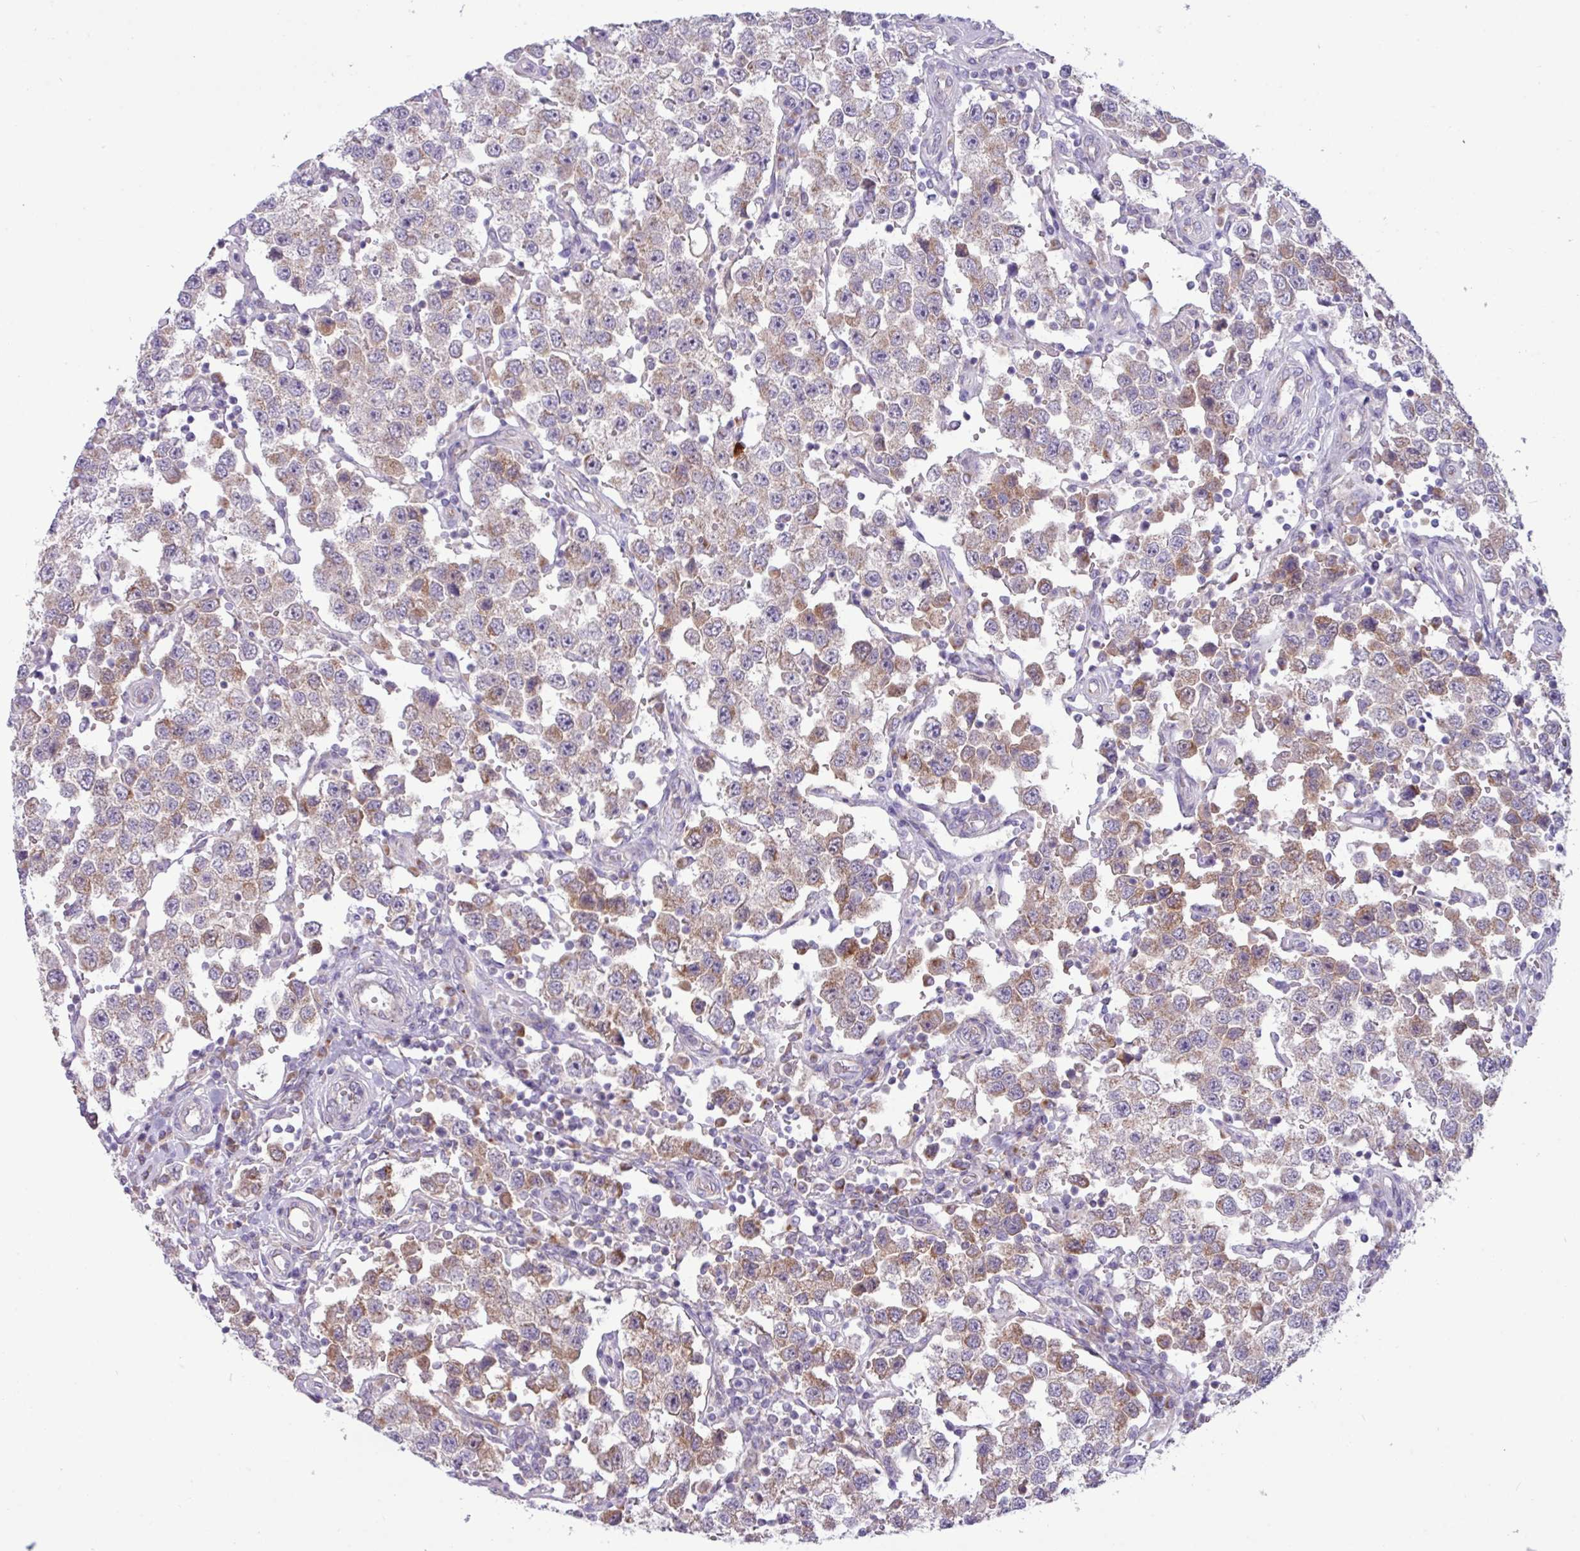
{"staining": {"intensity": "moderate", "quantity": "25%-75%", "location": "cytoplasmic/membranous"}, "tissue": "testis cancer", "cell_type": "Tumor cells", "image_type": "cancer", "snomed": [{"axis": "morphology", "description": "Seminoma, NOS"}, {"axis": "topography", "description": "Testis"}], "caption": "About 25%-75% of tumor cells in human testis seminoma display moderate cytoplasmic/membranous protein staining as visualized by brown immunohistochemical staining.", "gene": "STIMATE", "patient": {"sex": "male", "age": 37}}